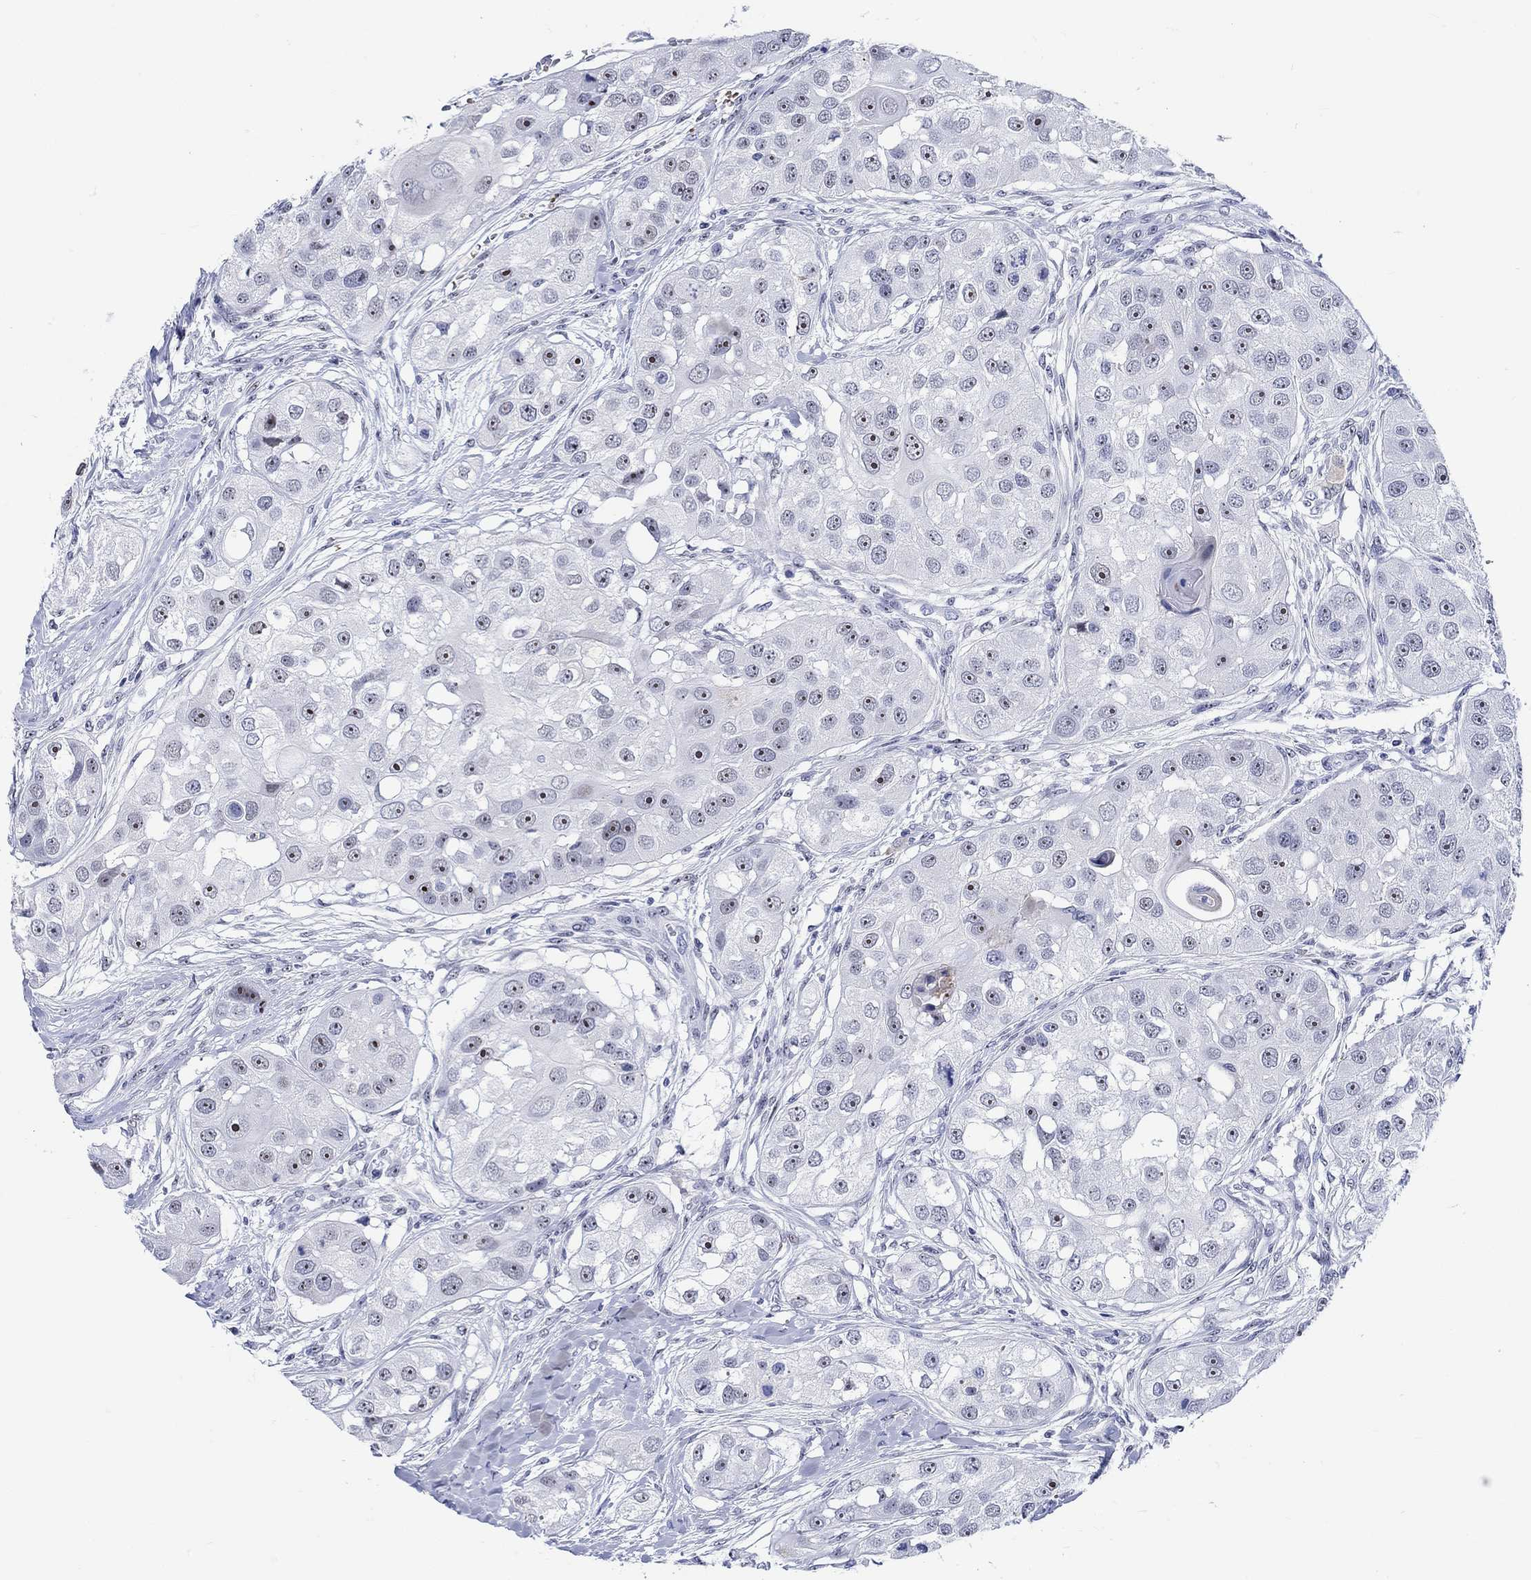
{"staining": {"intensity": "strong", "quantity": "25%-75%", "location": "nuclear"}, "tissue": "head and neck cancer", "cell_type": "Tumor cells", "image_type": "cancer", "snomed": [{"axis": "morphology", "description": "Normal tissue, NOS"}, {"axis": "morphology", "description": "Squamous cell carcinoma, NOS"}, {"axis": "topography", "description": "Skeletal muscle"}, {"axis": "topography", "description": "Head-Neck"}], "caption": "High-power microscopy captured an immunohistochemistry micrograph of head and neck cancer, revealing strong nuclear staining in approximately 25%-75% of tumor cells.", "gene": "ZNF446", "patient": {"sex": "male", "age": 51}}